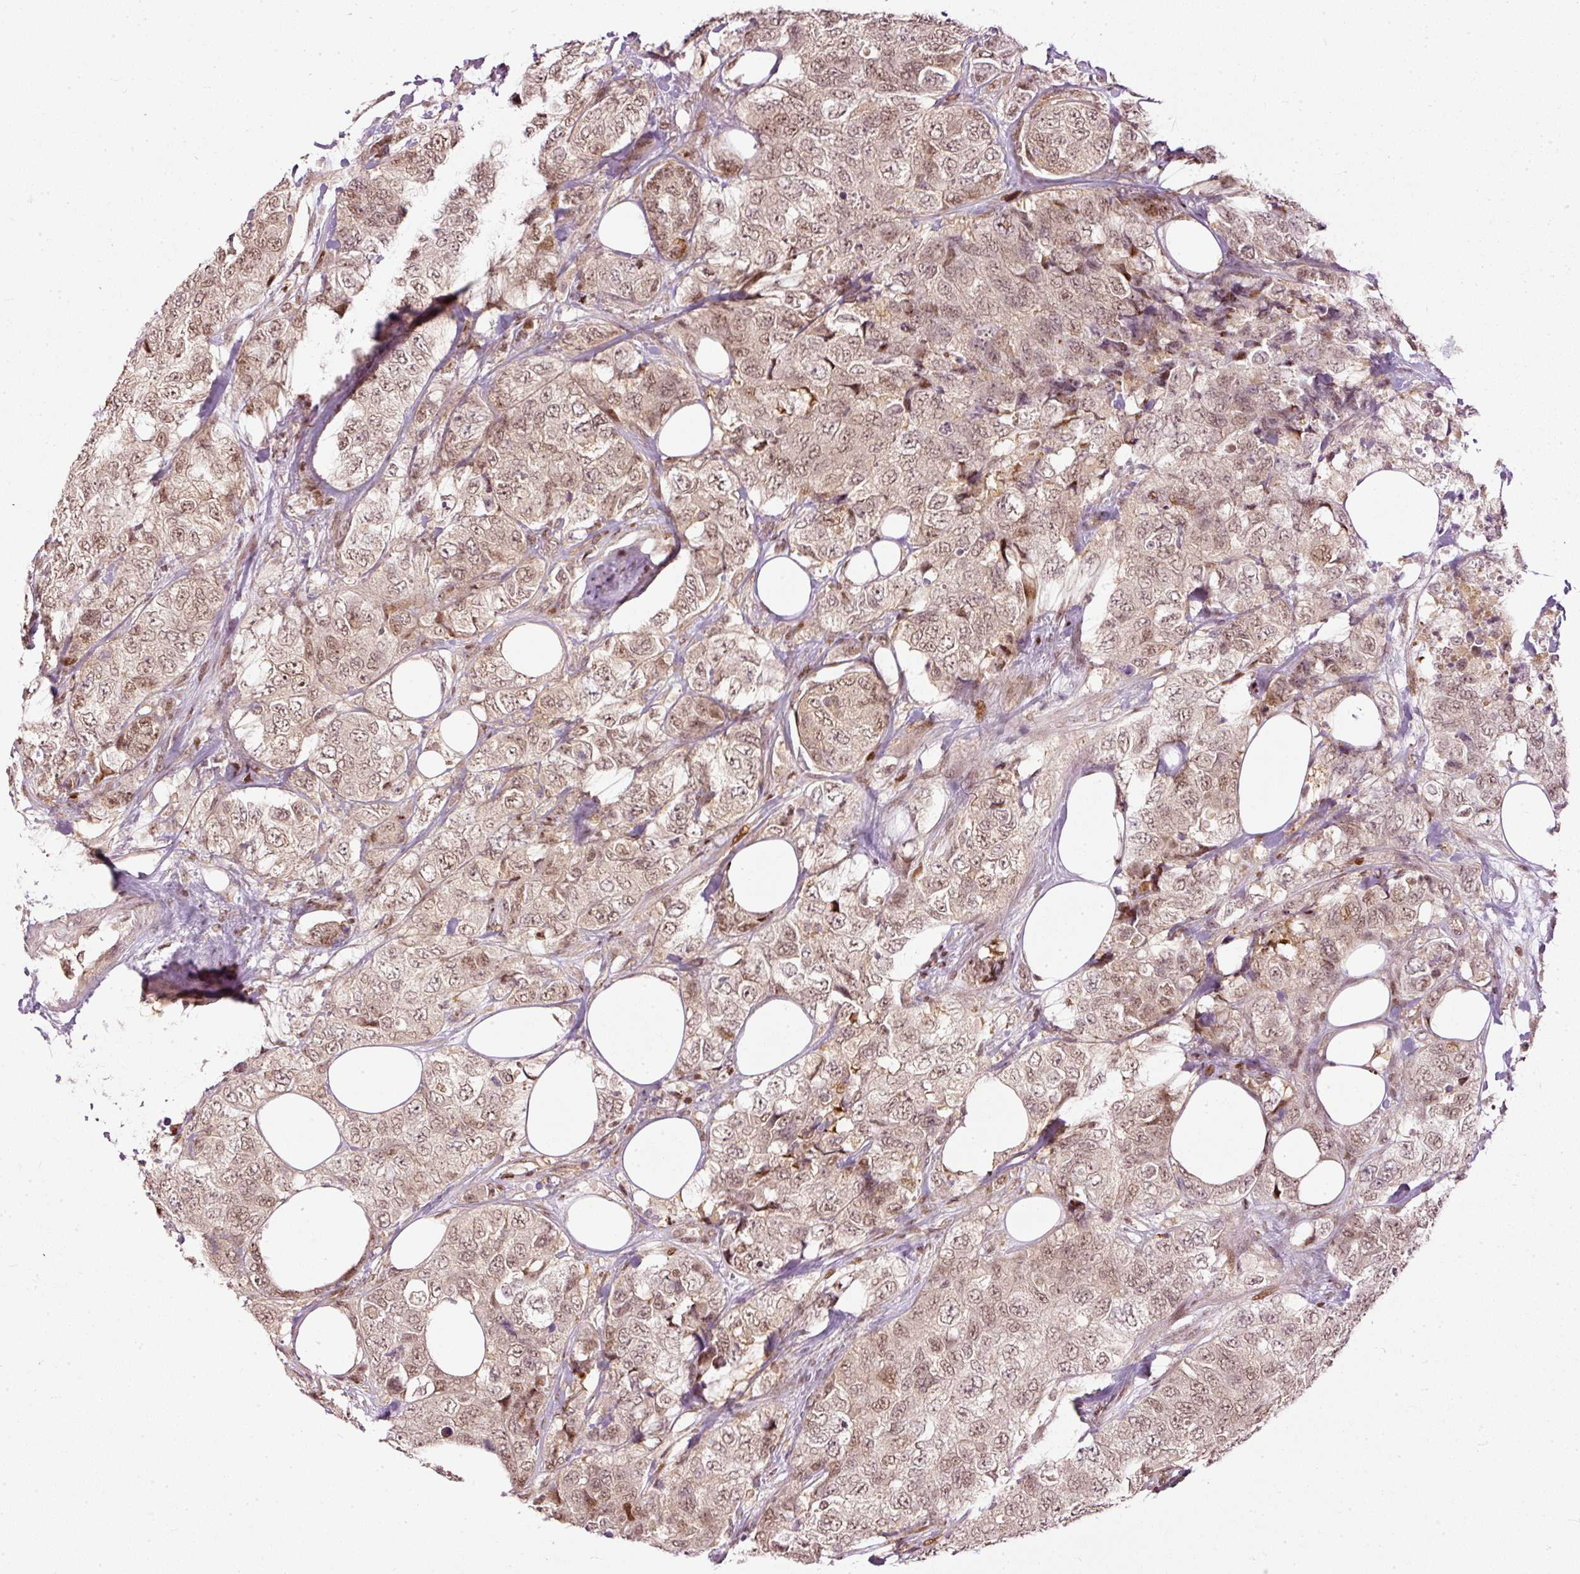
{"staining": {"intensity": "moderate", "quantity": ">75%", "location": "cytoplasmic/membranous,nuclear"}, "tissue": "urothelial cancer", "cell_type": "Tumor cells", "image_type": "cancer", "snomed": [{"axis": "morphology", "description": "Urothelial carcinoma, High grade"}, {"axis": "topography", "description": "Urinary bladder"}], "caption": "DAB immunohistochemical staining of human urothelial carcinoma (high-grade) exhibits moderate cytoplasmic/membranous and nuclear protein staining in approximately >75% of tumor cells.", "gene": "ZNF778", "patient": {"sex": "female", "age": 78}}